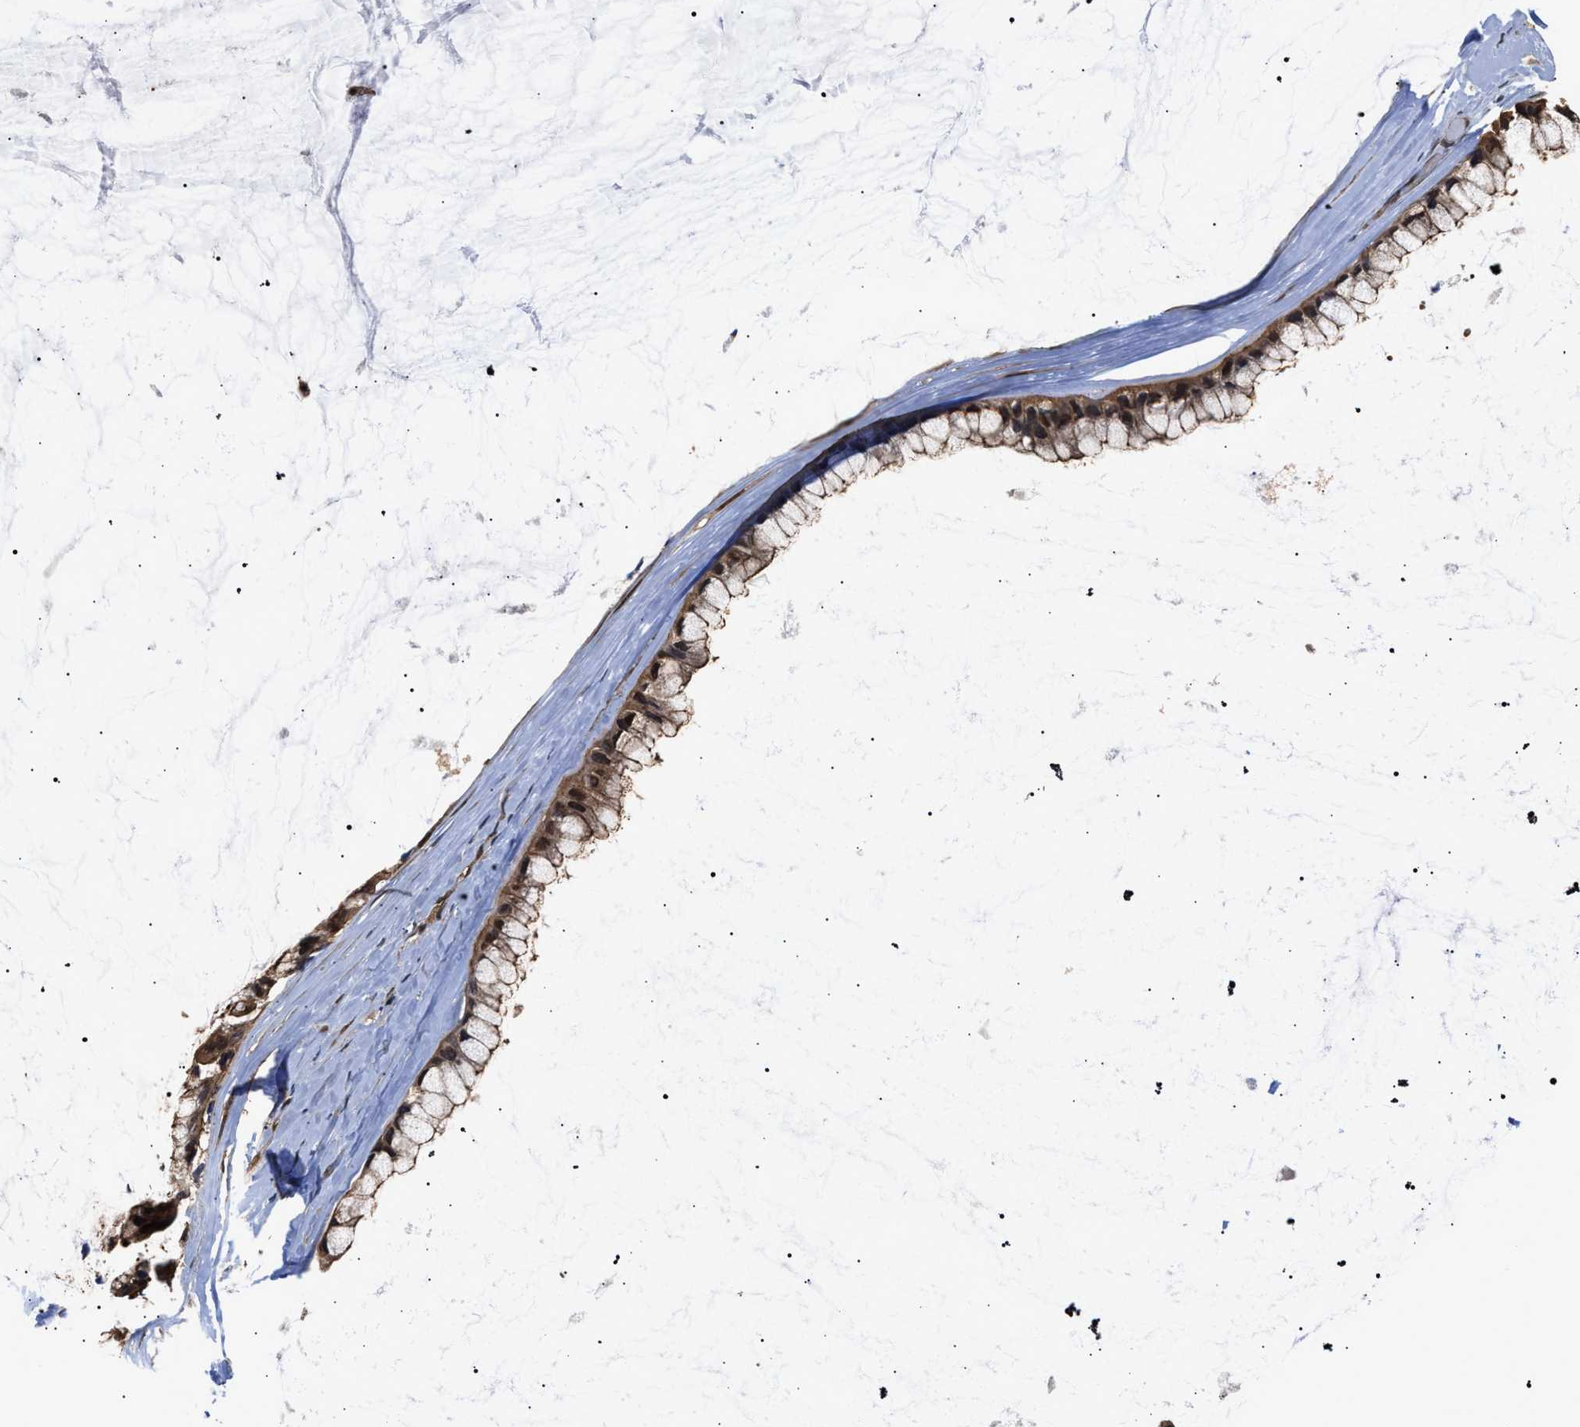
{"staining": {"intensity": "moderate", "quantity": ">75%", "location": "cytoplasmic/membranous,nuclear"}, "tissue": "ovarian cancer", "cell_type": "Tumor cells", "image_type": "cancer", "snomed": [{"axis": "morphology", "description": "Cystadenocarcinoma, mucinous, NOS"}, {"axis": "topography", "description": "Ovary"}], "caption": "Brown immunohistochemical staining in mucinous cystadenocarcinoma (ovarian) reveals moderate cytoplasmic/membranous and nuclear positivity in about >75% of tumor cells.", "gene": "SCAI", "patient": {"sex": "female", "age": 39}}